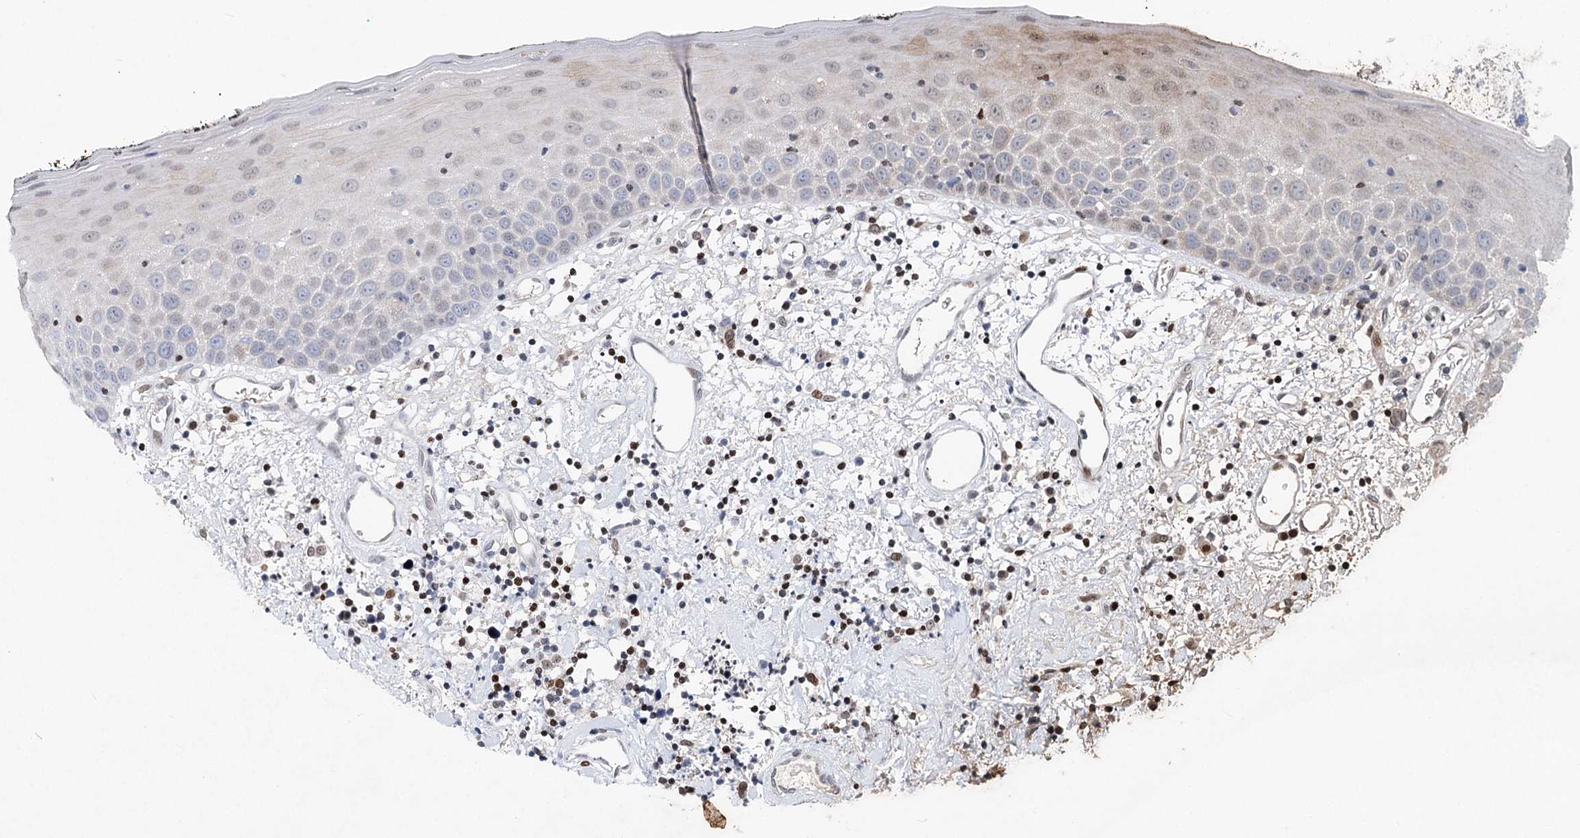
{"staining": {"intensity": "weak", "quantity": "<25%", "location": "cytoplasmic/membranous,nuclear"}, "tissue": "oral mucosa", "cell_type": "Squamous epithelial cells", "image_type": "normal", "snomed": [{"axis": "morphology", "description": "Normal tissue, NOS"}, {"axis": "topography", "description": "Oral tissue"}], "caption": "High power microscopy micrograph of an immunohistochemistry (IHC) histopathology image of normal oral mucosa, revealing no significant staining in squamous epithelial cells.", "gene": "FRMD4A", "patient": {"sex": "male", "age": 74}}